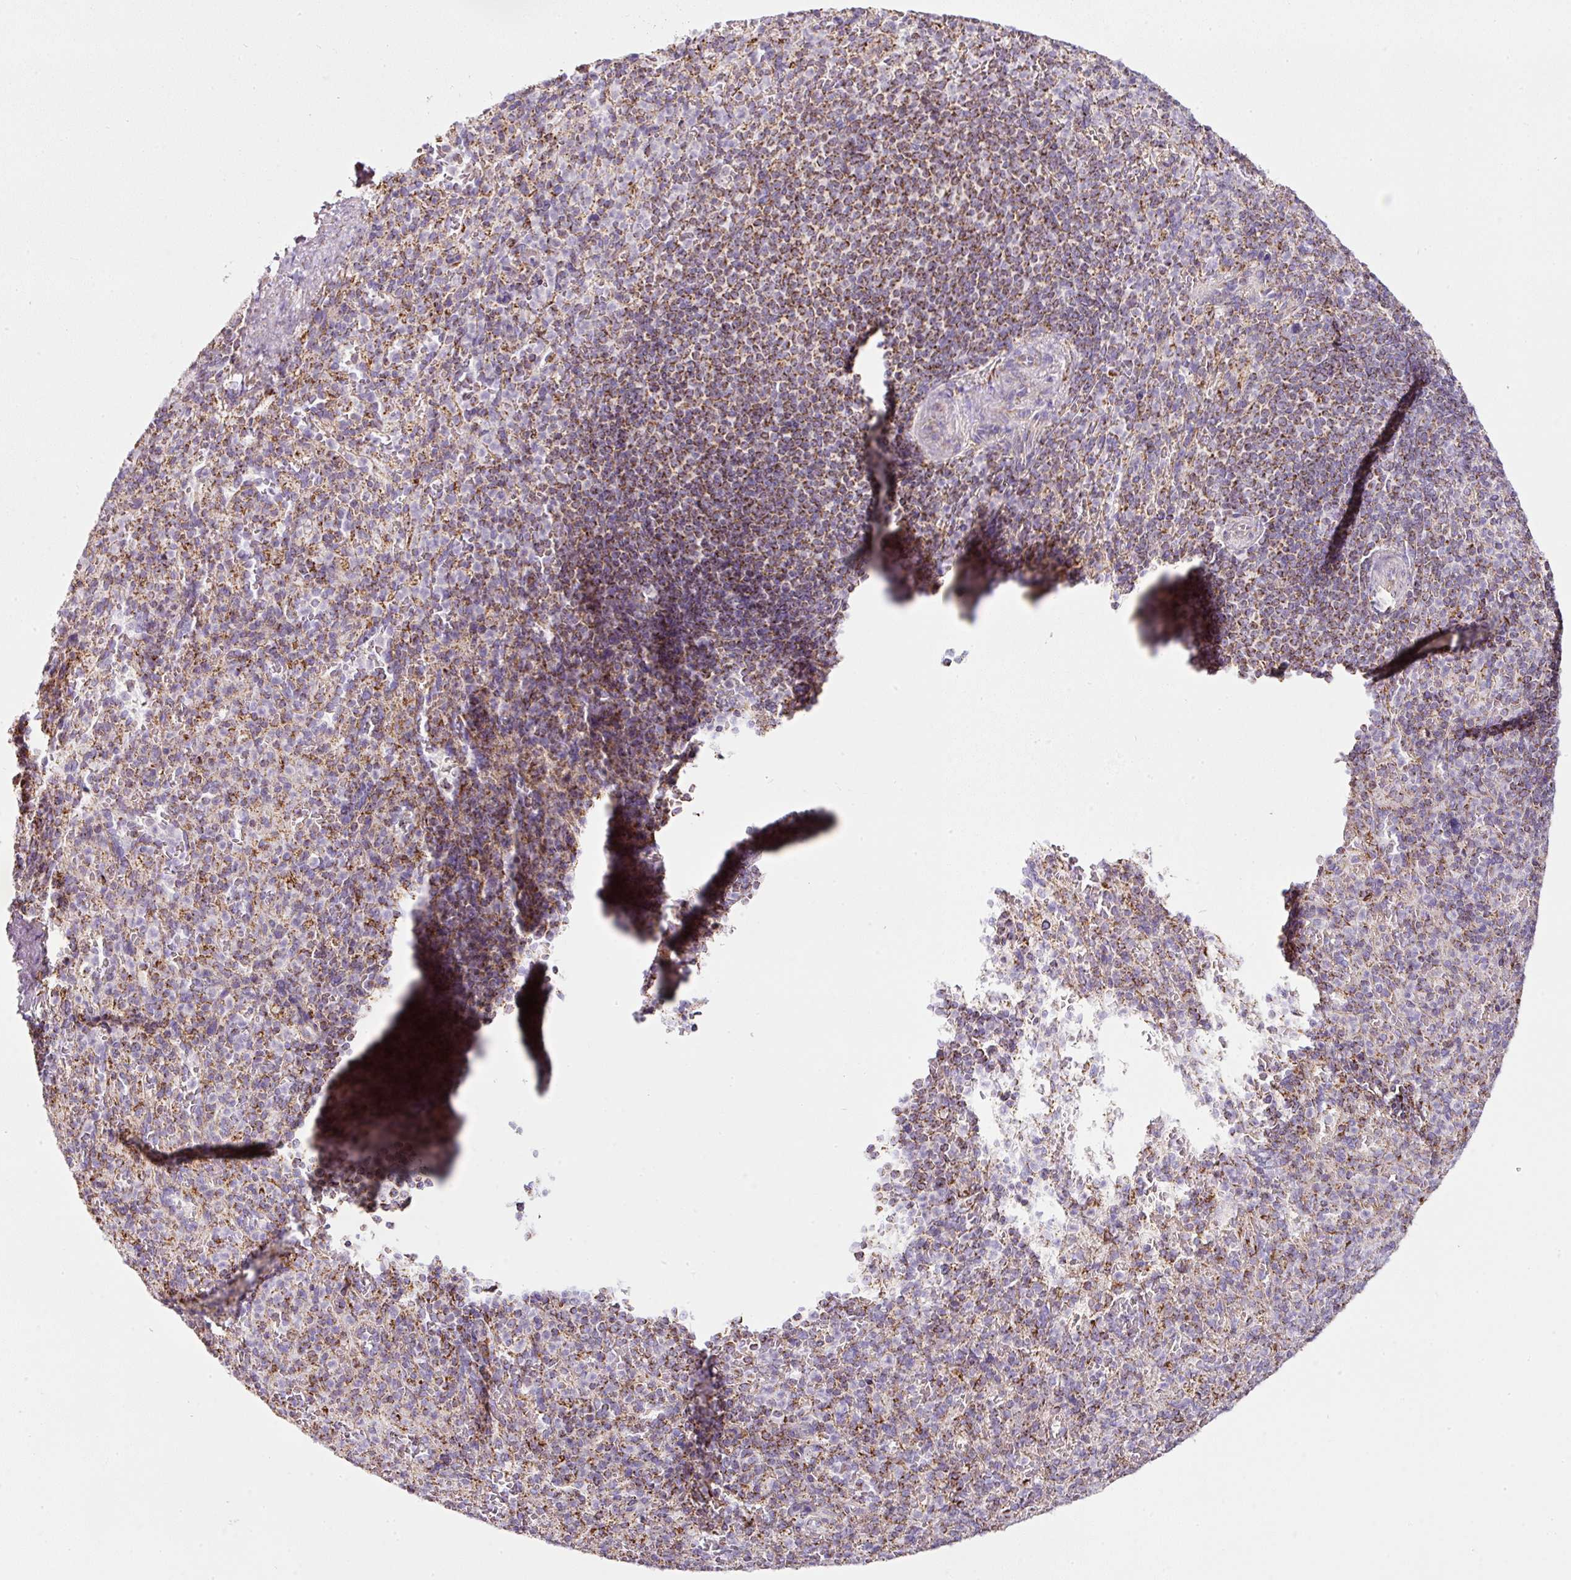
{"staining": {"intensity": "moderate", "quantity": "<25%", "location": "cytoplasmic/membranous"}, "tissue": "spleen", "cell_type": "Cells in red pulp", "image_type": "normal", "snomed": [{"axis": "morphology", "description": "Normal tissue, NOS"}, {"axis": "topography", "description": "Spleen"}], "caption": "The immunohistochemical stain shows moderate cytoplasmic/membranous expression in cells in red pulp of unremarkable spleen.", "gene": "SDHA", "patient": {"sex": "female", "age": 74}}